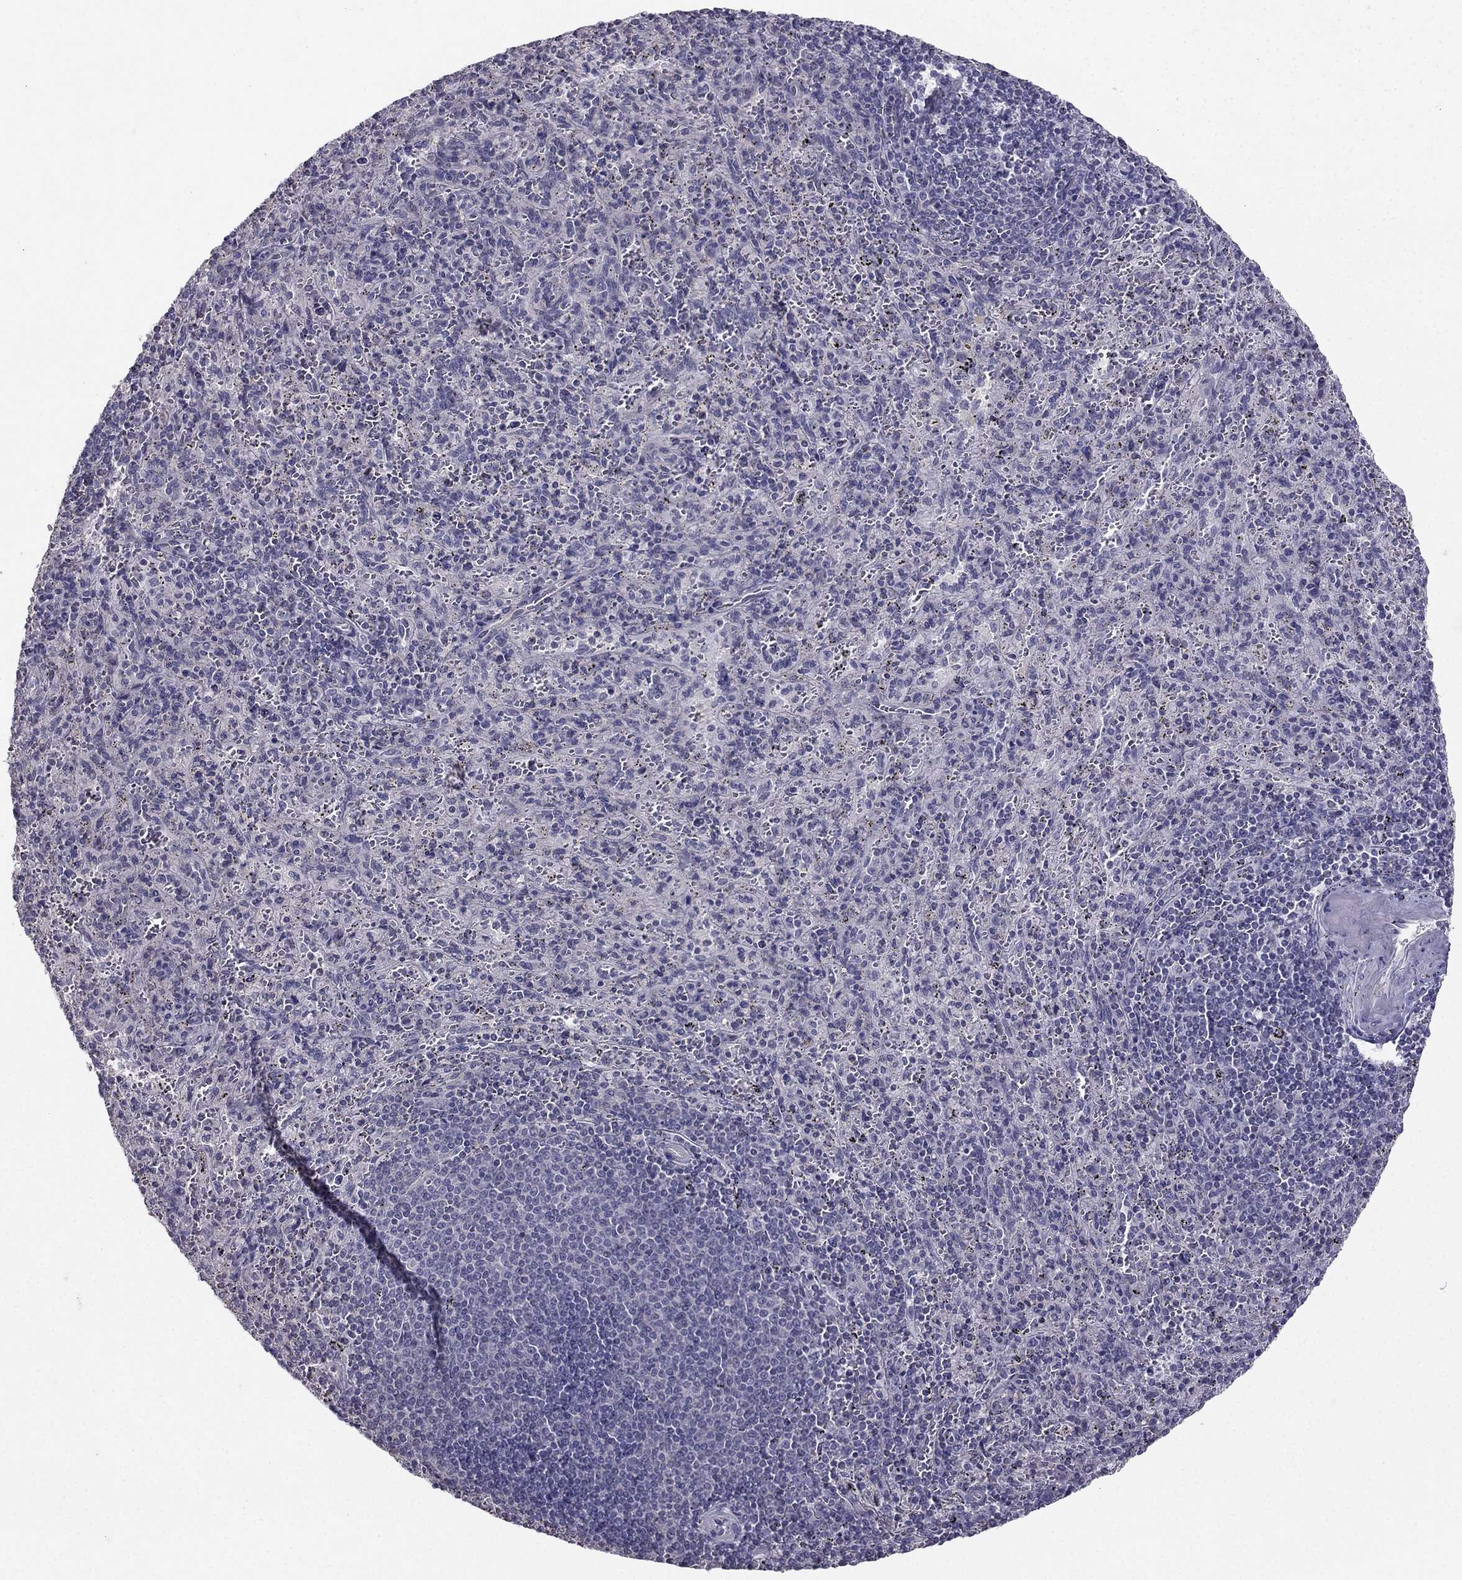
{"staining": {"intensity": "negative", "quantity": "none", "location": "none"}, "tissue": "spleen", "cell_type": "Cells in red pulp", "image_type": "normal", "snomed": [{"axis": "morphology", "description": "Normal tissue, NOS"}, {"axis": "topography", "description": "Spleen"}], "caption": "The image displays no significant staining in cells in red pulp of spleen. Nuclei are stained in blue.", "gene": "HSFX1", "patient": {"sex": "male", "age": 57}}